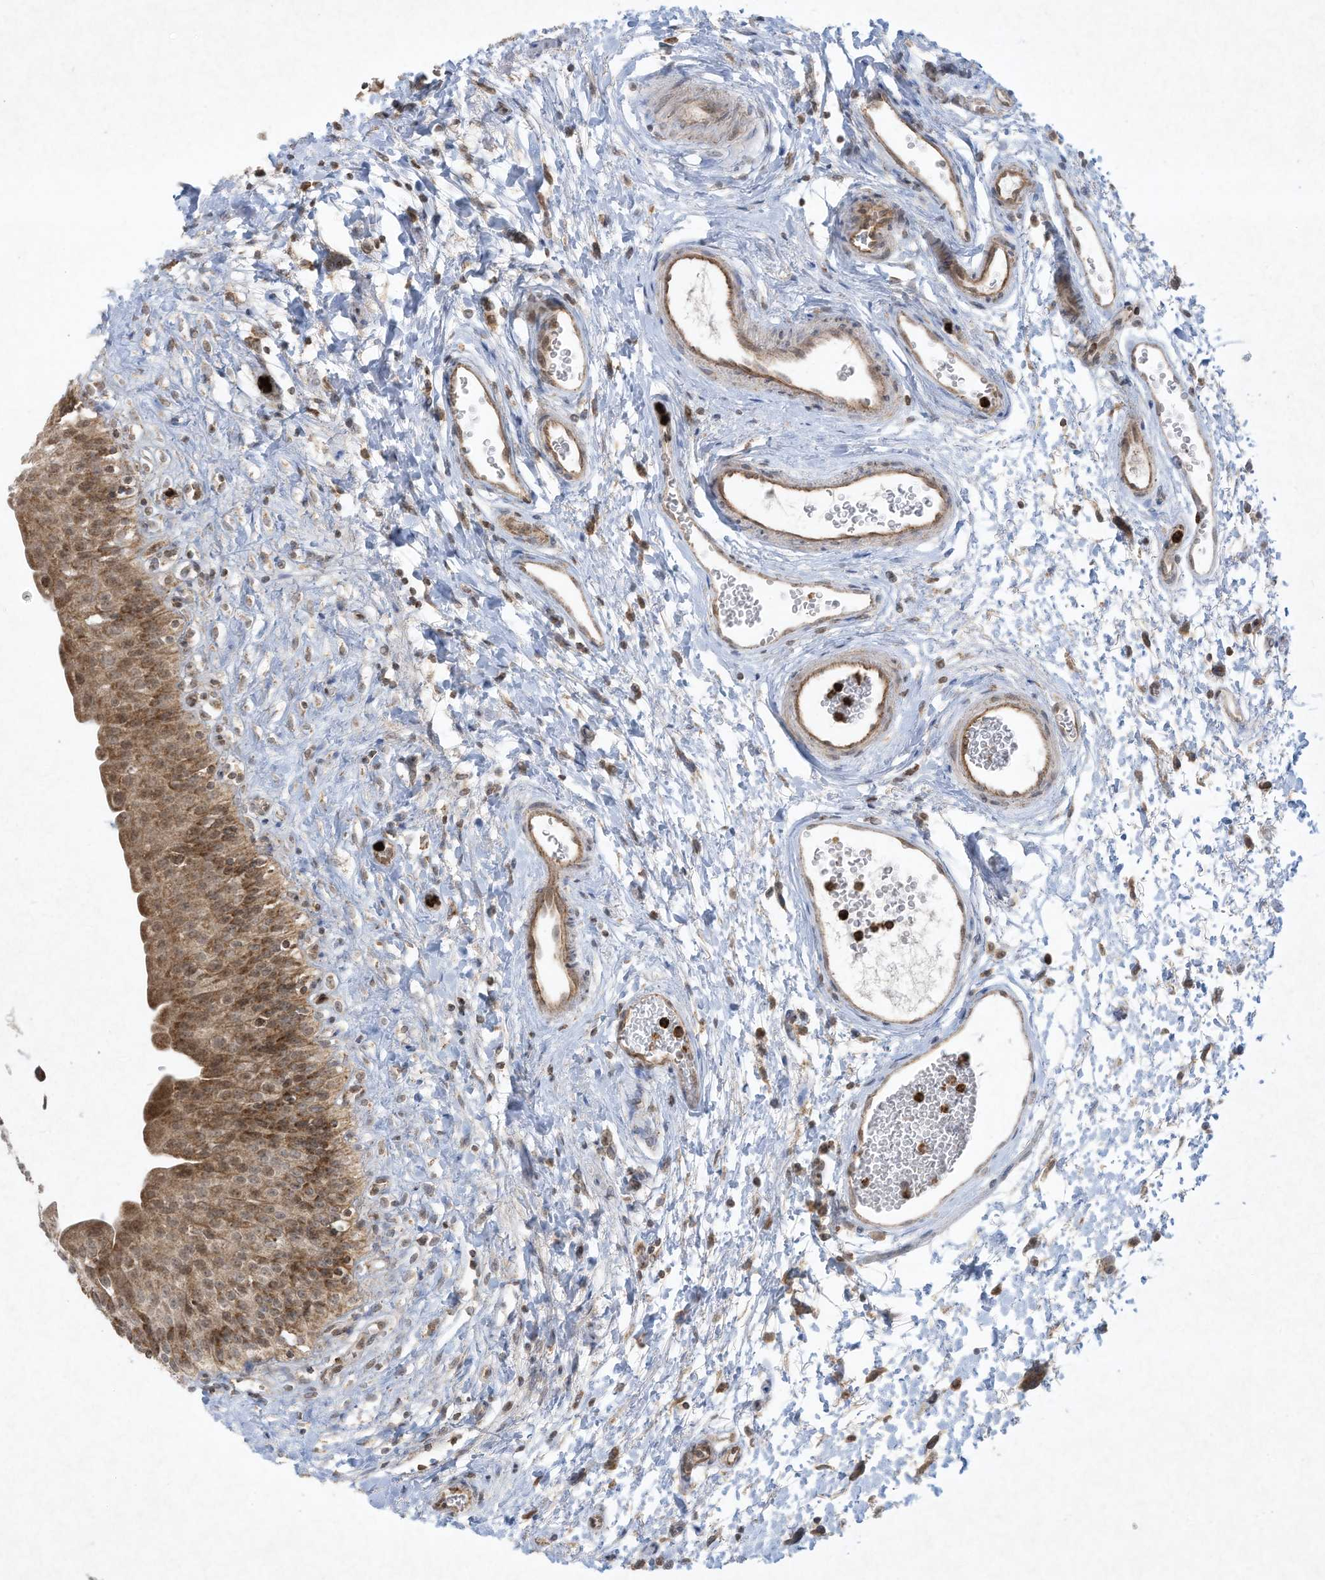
{"staining": {"intensity": "moderate", "quantity": ">75%", "location": "cytoplasmic/membranous,nuclear"}, "tissue": "urinary bladder", "cell_type": "Urothelial cells", "image_type": "normal", "snomed": [{"axis": "morphology", "description": "Normal tissue, NOS"}, {"axis": "topography", "description": "Urinary bladder"}], "caption": "Urinary bladder stained with DAB immunohistochemistry shows medium levels of moderate cytoplasmic/membranous,nuclear positivity in approximately >75% of urothelial cells. (DAB (3,3'-diaminobenzidine) IHC, brown staining for protein, blue staining for nuclei).", "gene": "CHRNA4", "patient": {"sex": "male", "age": 51}}